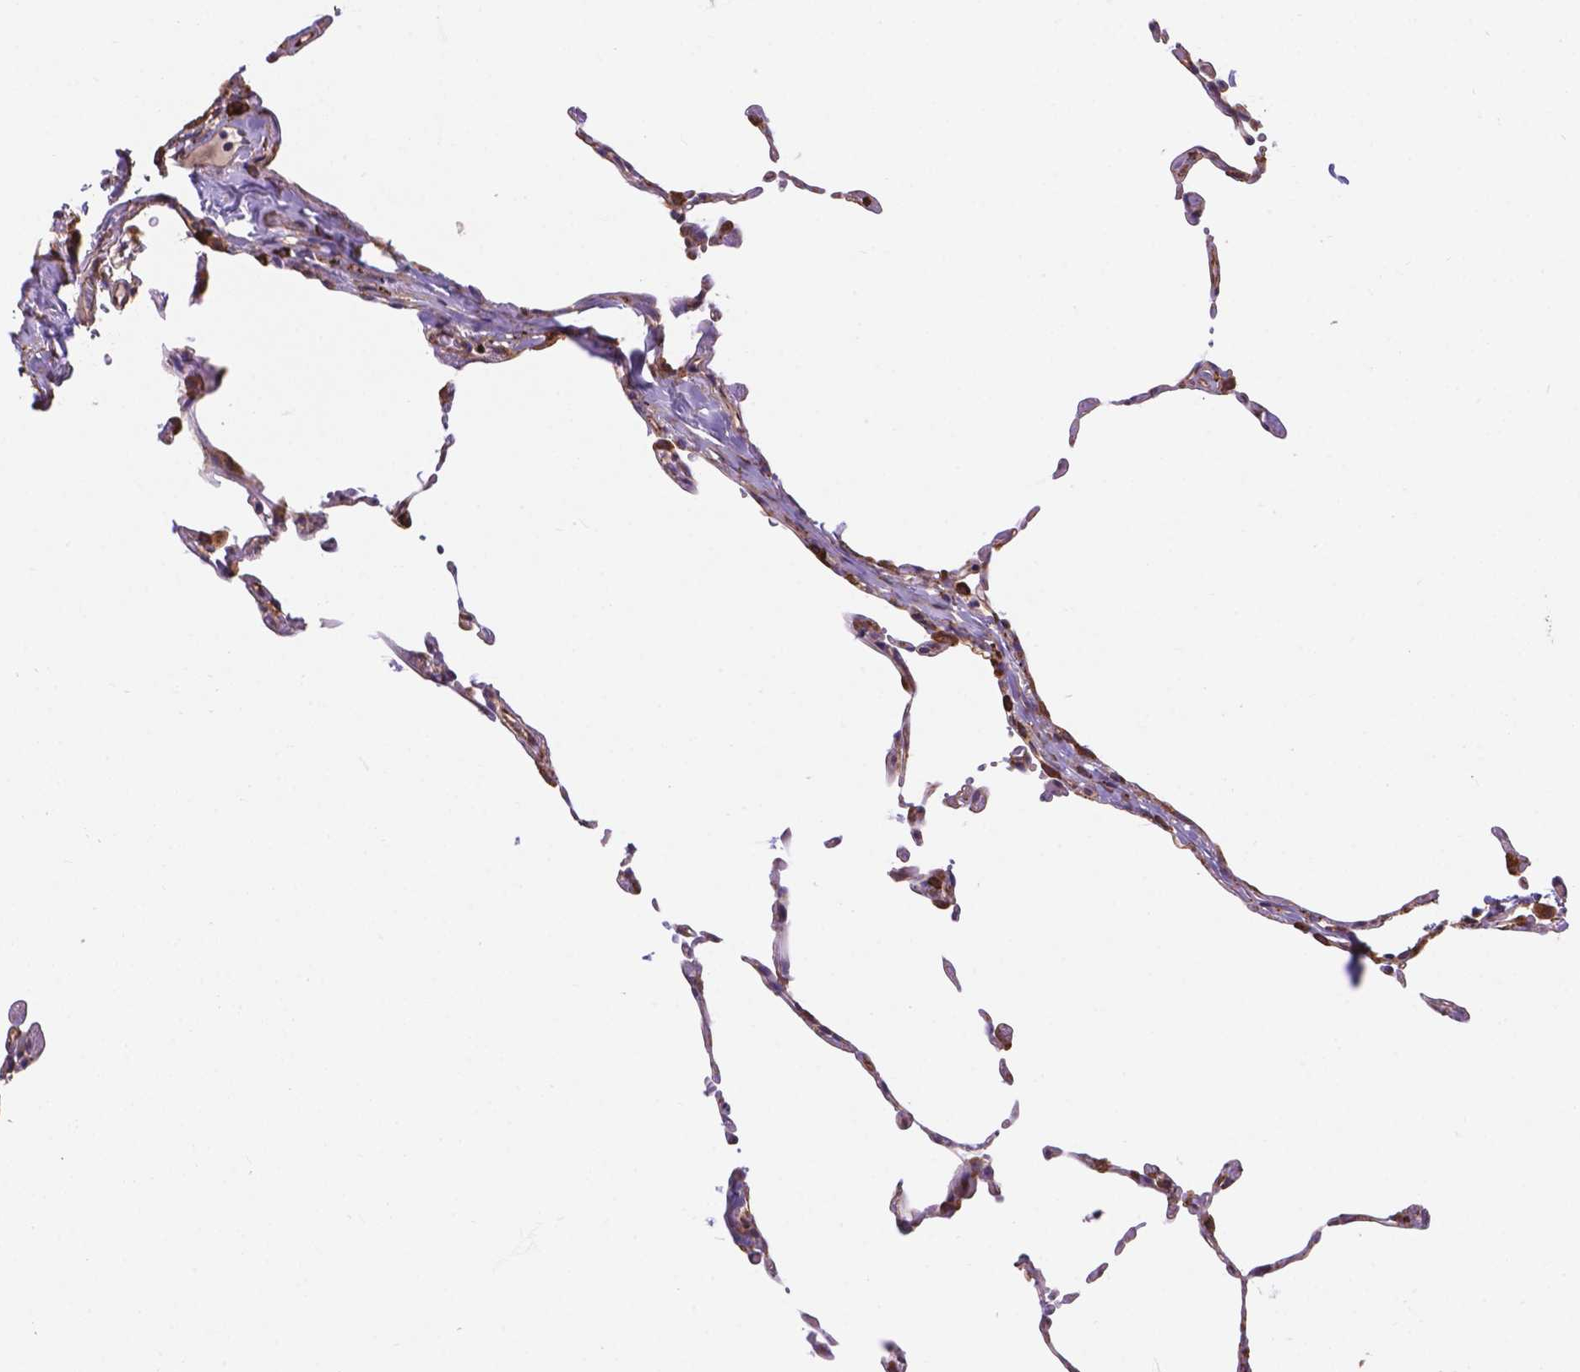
{"staining": {"intensity": "strong", "quantity": "25%-75%", "location": "cytoplasmic/membranous"}, "tissue": "lung", "cell_type": "Alveolar cells", "image_type": "normal", "snomed": [{"axis": "morphology", "description": "Normal tissue, NOS"}, {"axis": "topography", "description": "Lung"}], "caption": "Immunohistochemistry (IHC) (DAB) staining of benign lung displays strong cytoplasmic/membranous protein positivity in about 25%-75% of alveolar cells. The staining was performed using DAB (3,3'-diaminobenzidine) to visualize the protein expression in brown, while the nuclei were stained in blue with hematoxylin (Magnification: 20x).", "gene": "IPO11", "patient": {"sex": "female", "age": 57}}